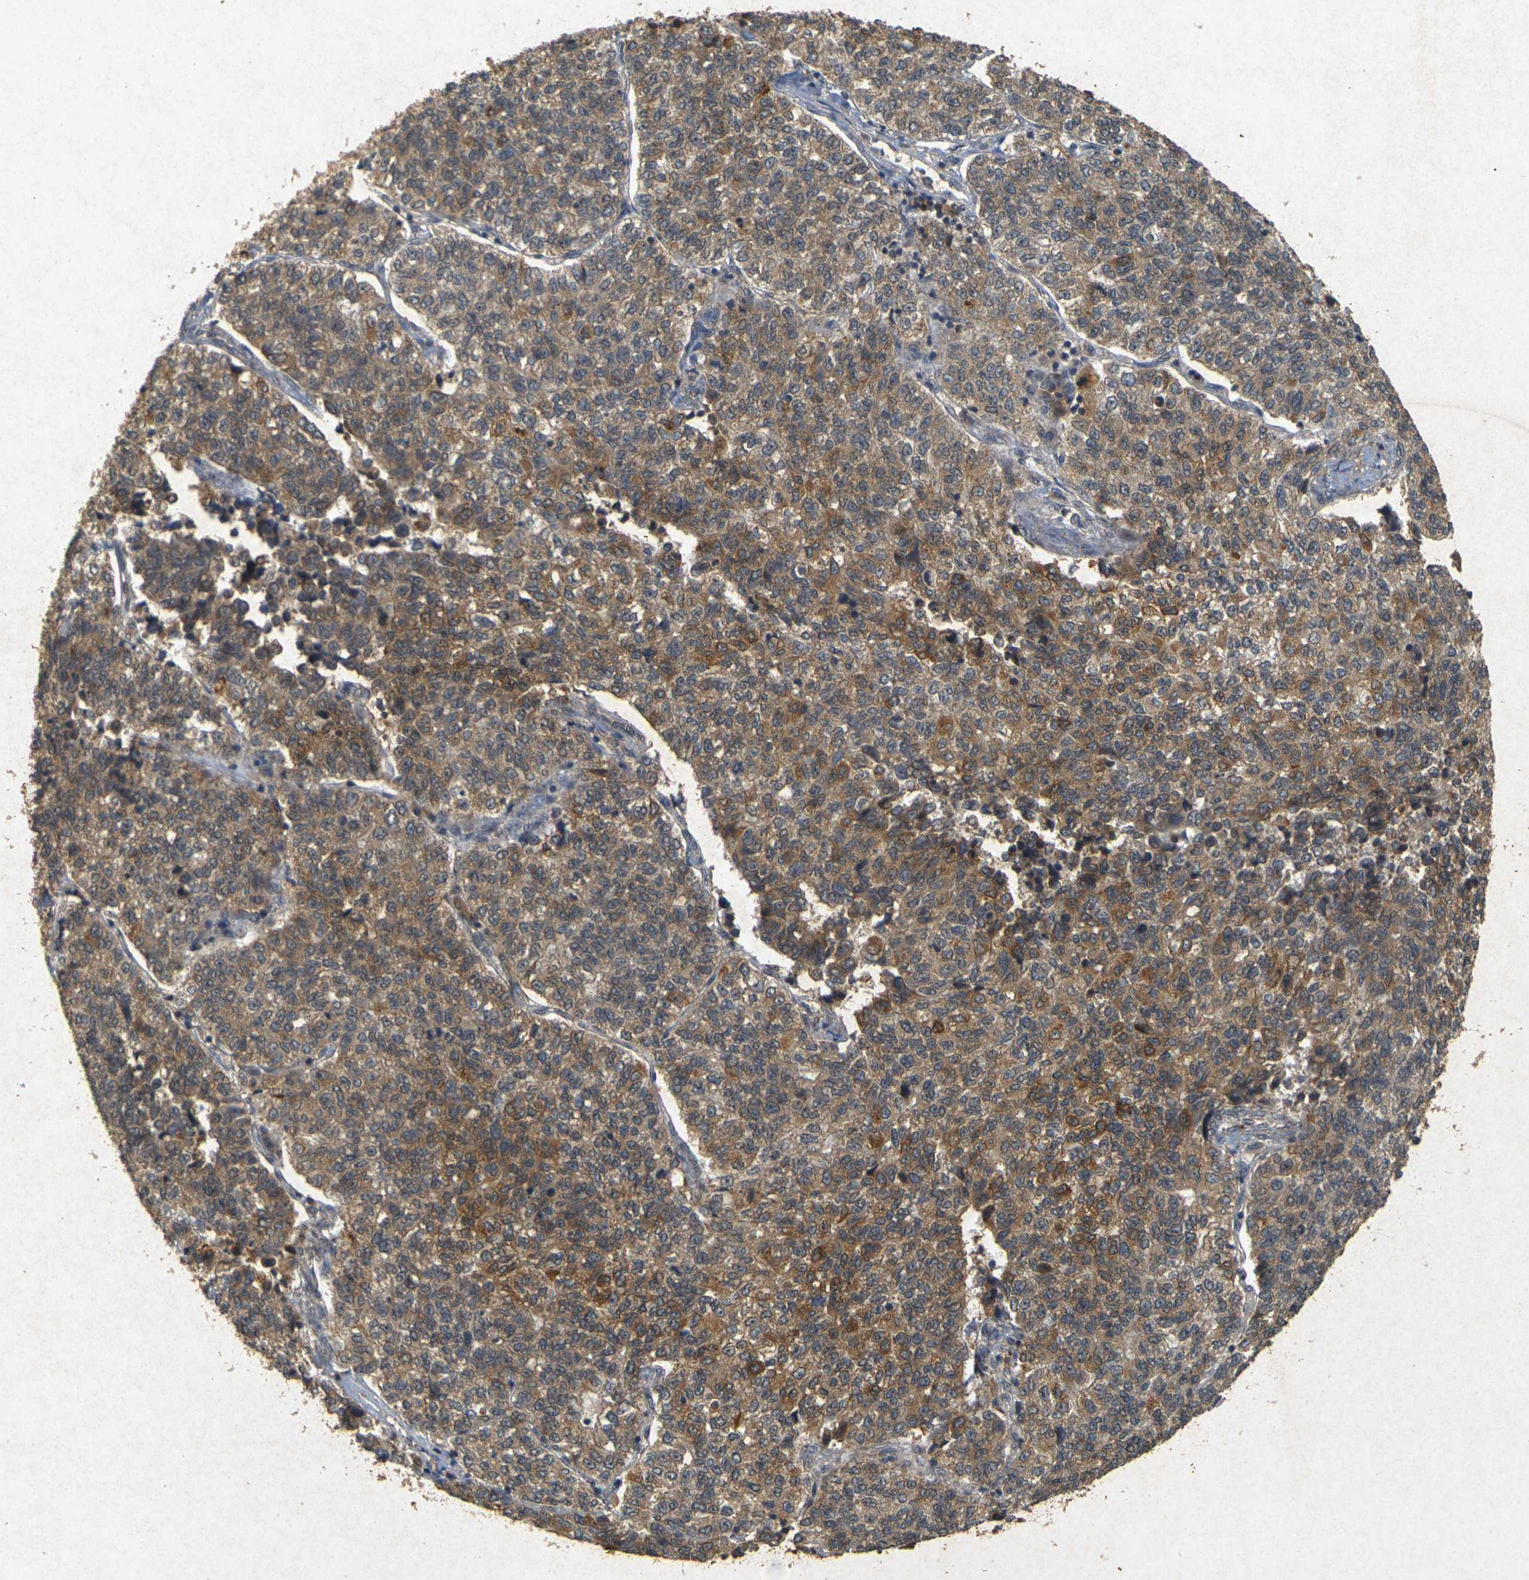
{"staining": {"intensity": "moderate", "quantity": ">75%", "location": "cytoplasmic/membranous"}, "tissue": "lung cancer", "cell_type": "Tumor cells", "image_type": "cancer", "snomed": [{"axis": "morphology", "description": "Adenocarcinoma, NOS"}, {"axis": "topography", "description": "Lung"}], "caption": "The image exhibits staining of lung adenocarcinoma, revealing moderate cytoplasmic/membranous protein staining (brown color) within tumor cells. (DAB IHC, brown staining for protein, blue staining for nuclei).", "gene": "ERN1", "patient": {"sex": "male", "age": 49}}